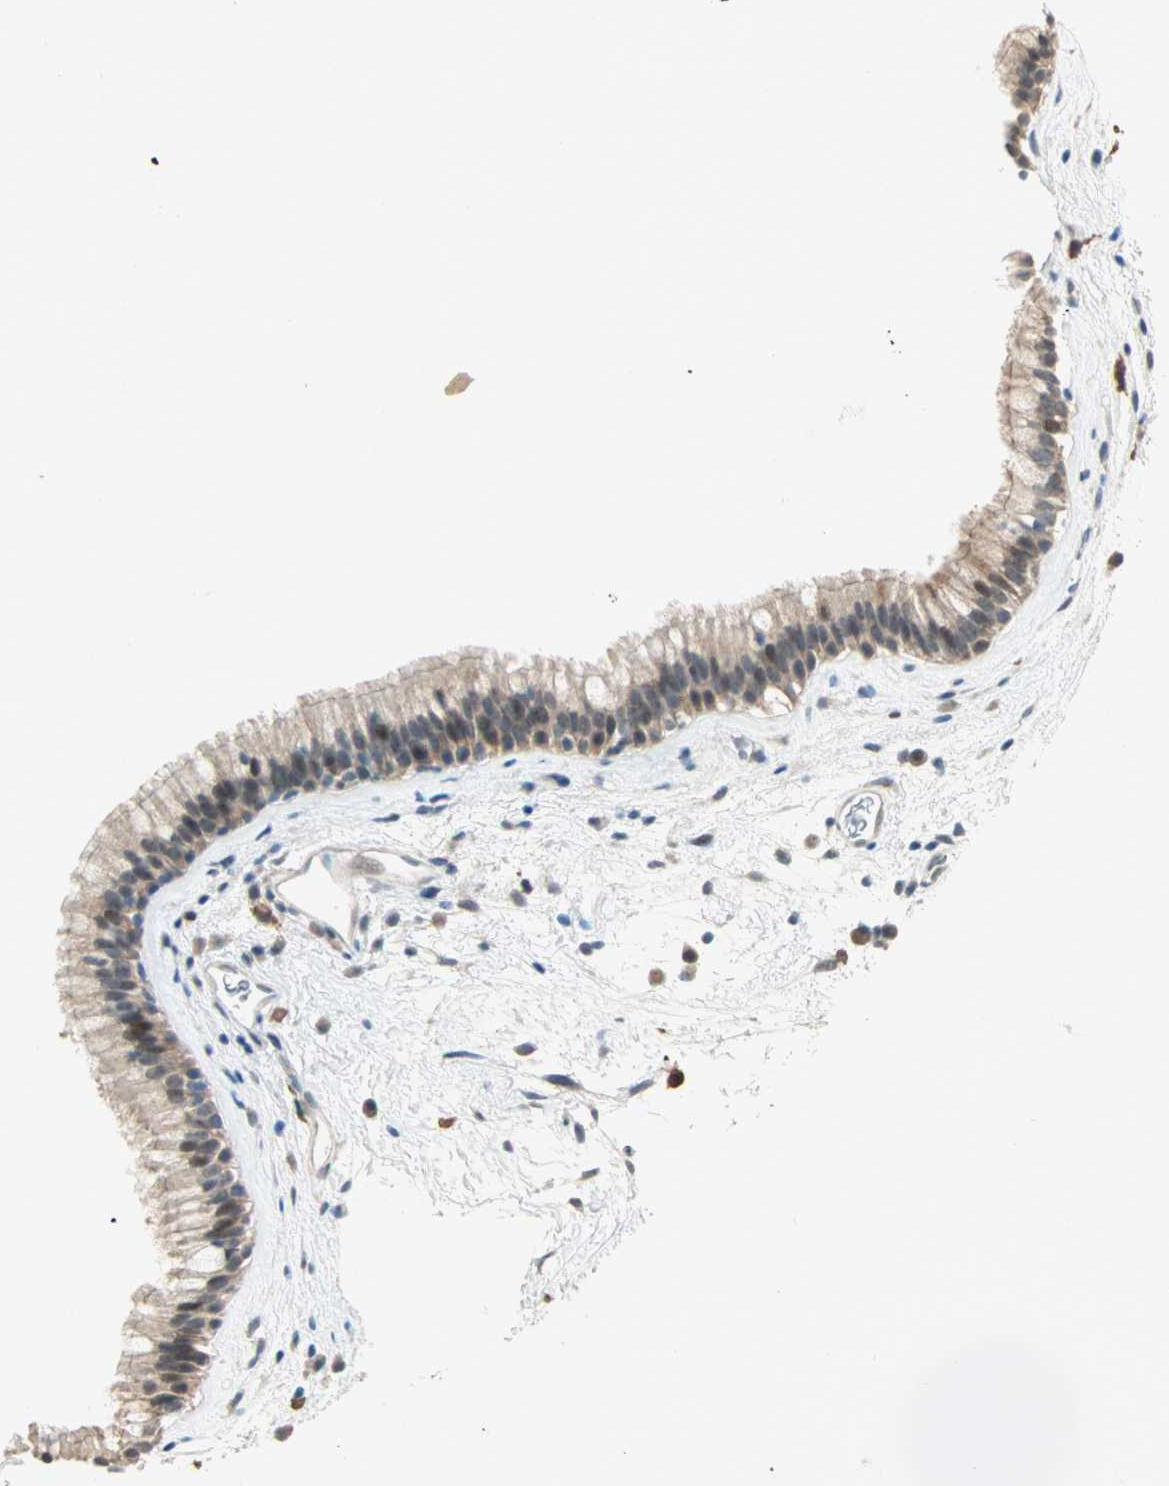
{"staining": {"intensity": "moderate", "quantity": ">75%", "location": "cytoplasmic/membranous,nuclear"}, "tissue": "nasopharynx", "cell_type": "Respiratory epithelial cells", "image_type": "normal", "snomed": [{"axis": "morphology", "description": "Normal tissue, NOS"}, {"axis": "morphology", "description": "Inflammation, NOS"}, {"axis": "topography", "description": "Nasopharynx"}], "caption": "Moderate cytoplasmic/membranous,nuclear positivity for a protein is appreciated in about >75% of respiratory epithelial cells of unremarkable nasopharynx using immunohistochemistry (IHC).", "gene": "RTL6", "patient": {"sex": "male", "age": 48}}